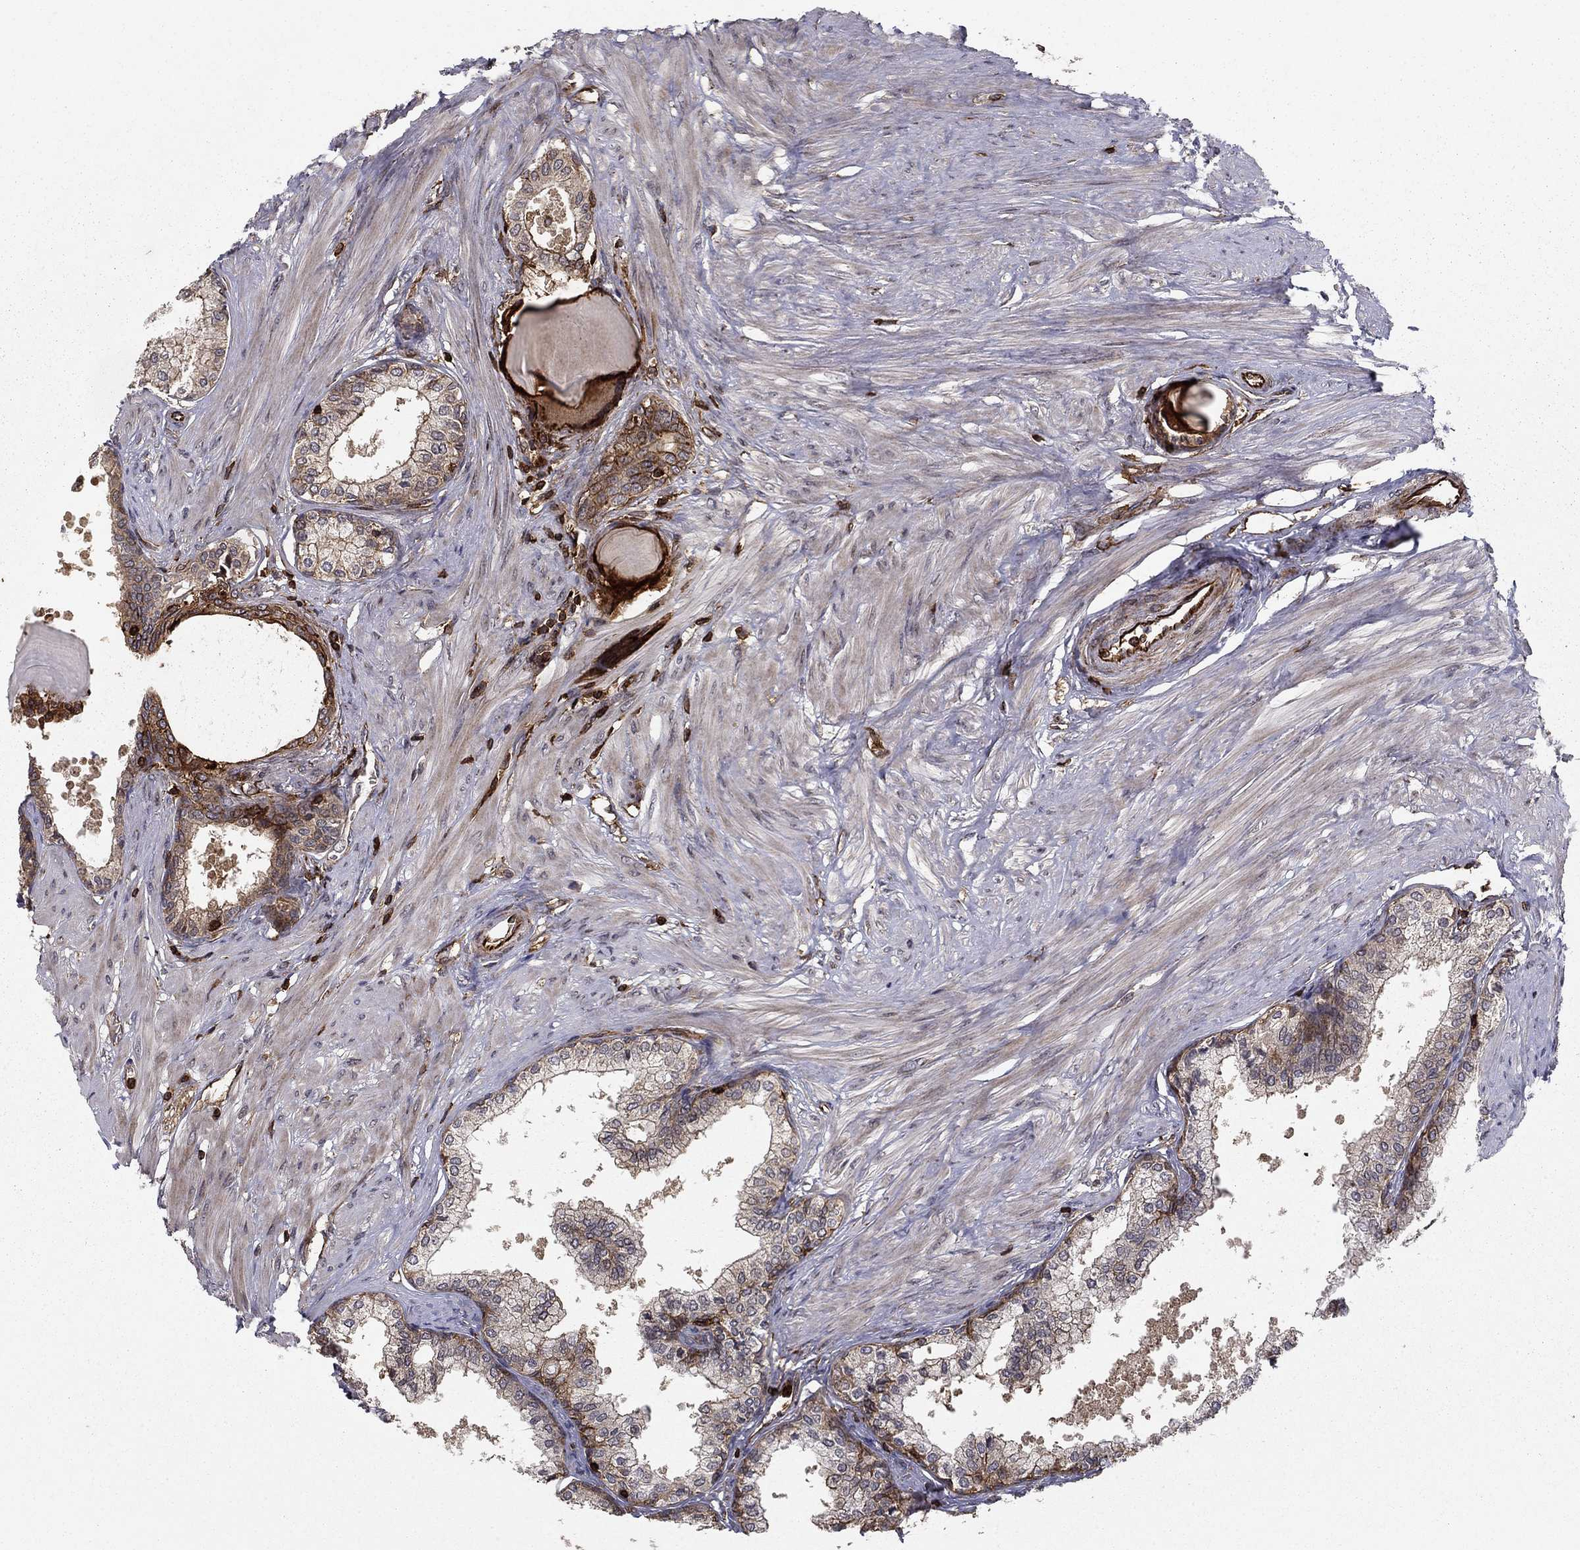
{"staining": {"intensity": "moderate", "quantity": "25%-75%", "location": "cytoplasmic/membranous"}, "tissue": "prostate", "cell_type": "Glandular cells", "image_type": "normal", "snomed": [{"axis": "morphology", "description": "Normal tissue, NOS"}, {"axis": "topography", "description": "Prostate"}], "caption": "Unremarkable prostate displays moderate cytoplasmic/membranous expression in about 25%-75% of glandular cells, visualized by immunohistochemistry. The staining is performed using DAB (3,3'-diaminobenzidine) brown chromogen to label protein expression. The nuclei are counter-stained blue using hematoxylin.", "gene": "ADM", "patient": {"sex": "male", "age": 63}}